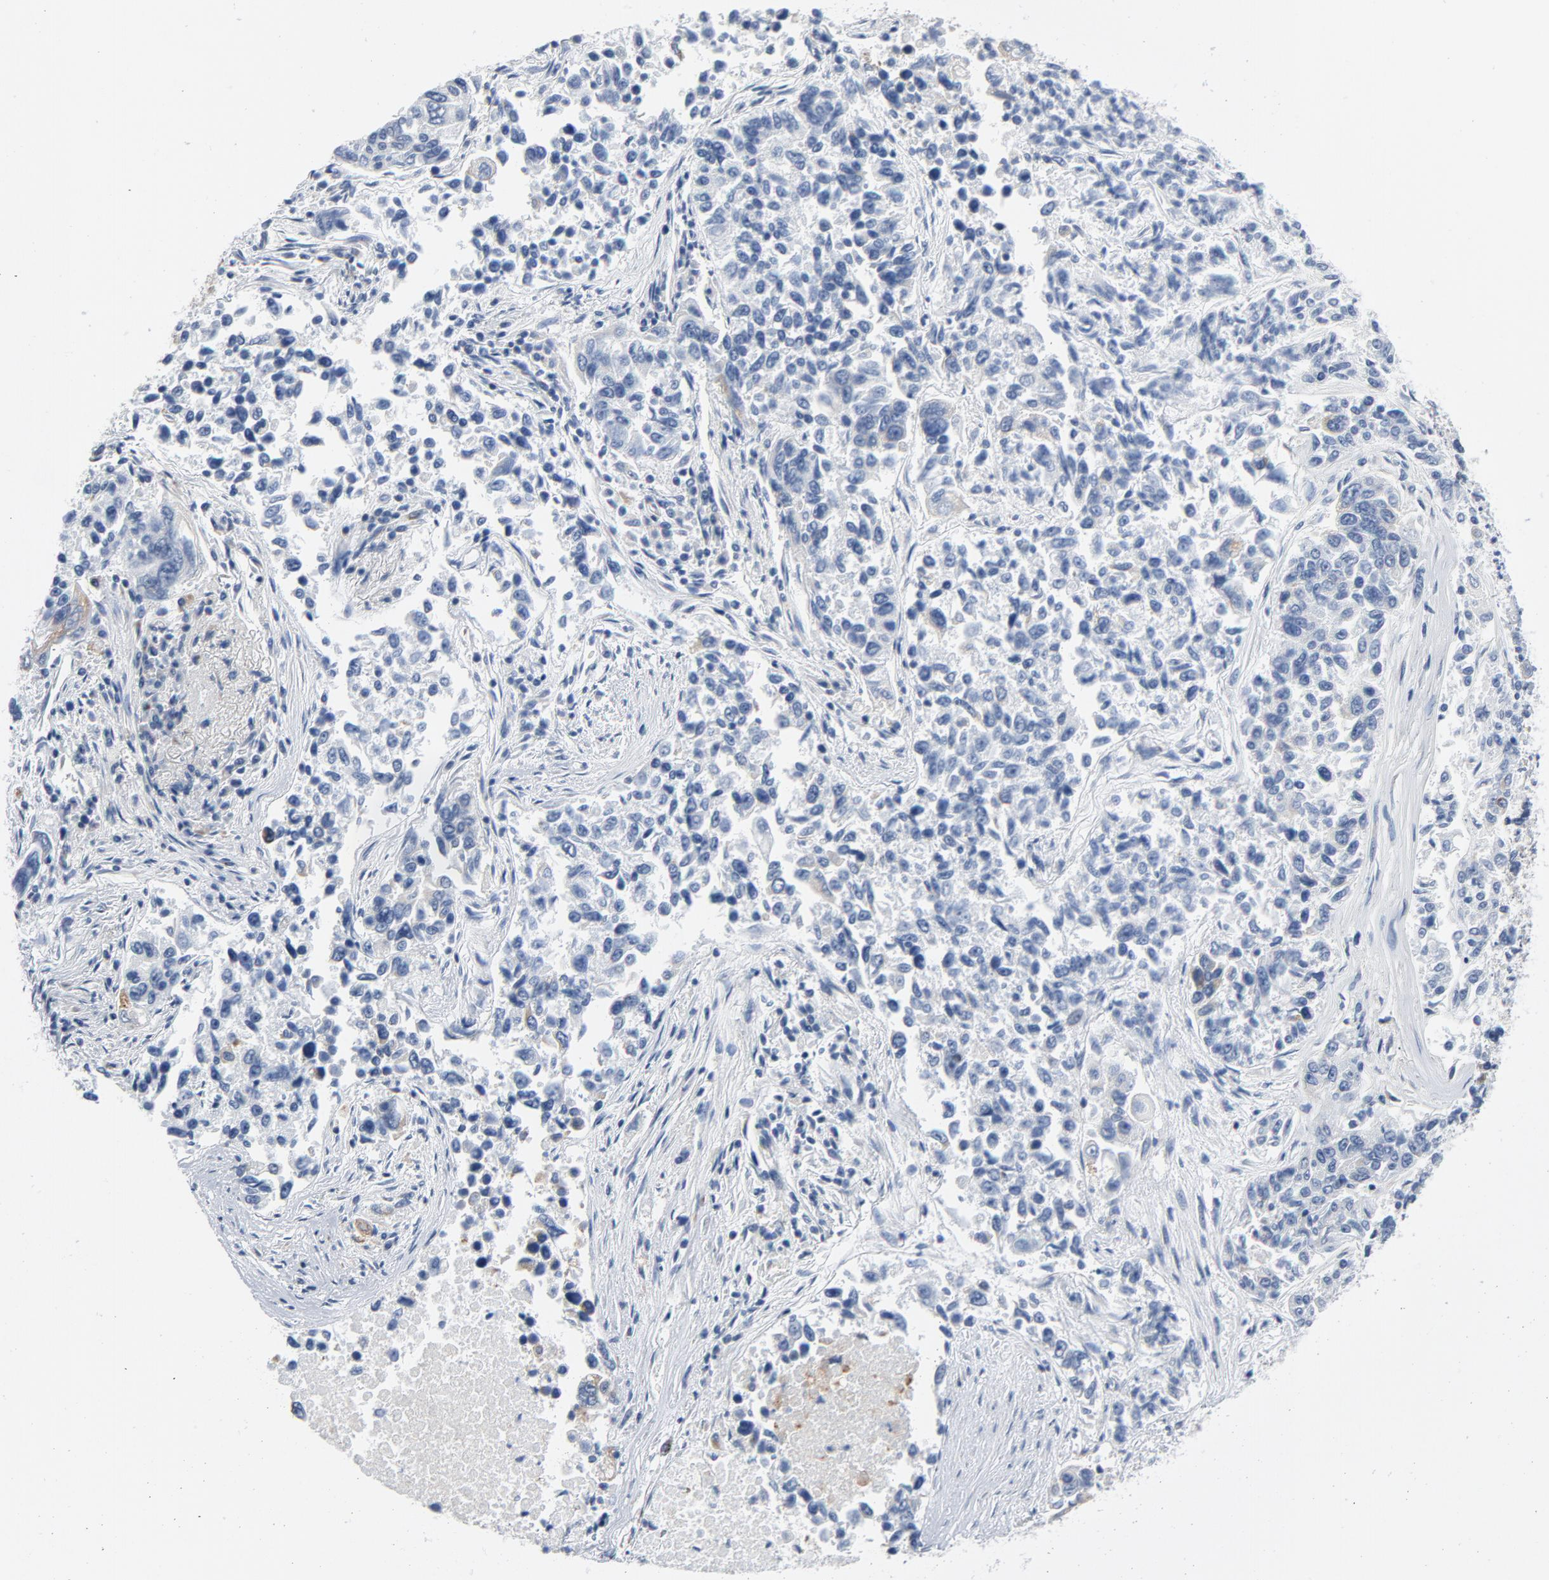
{"staining": {"intensity": "negative", "quantity": "none", "location": "none"}, "tissue": "lung cancer", "cell_type": "Tumor cells", "image_type": "cancer", "snomed": [{"axis": "morphology", "description": "Adenocarcinoma, NOS"}, {"axis": "topography", "description": "Lung"}], "caption": "This image is of lung adenocarcinoma stained with immunohistochemistry (IHC) to label a protein in brown with the nuclei are counter-stained blue. There is no expression in tumor cells.", "gene": "YIPF6", "patient": {"sex": "male", "age": 84}}